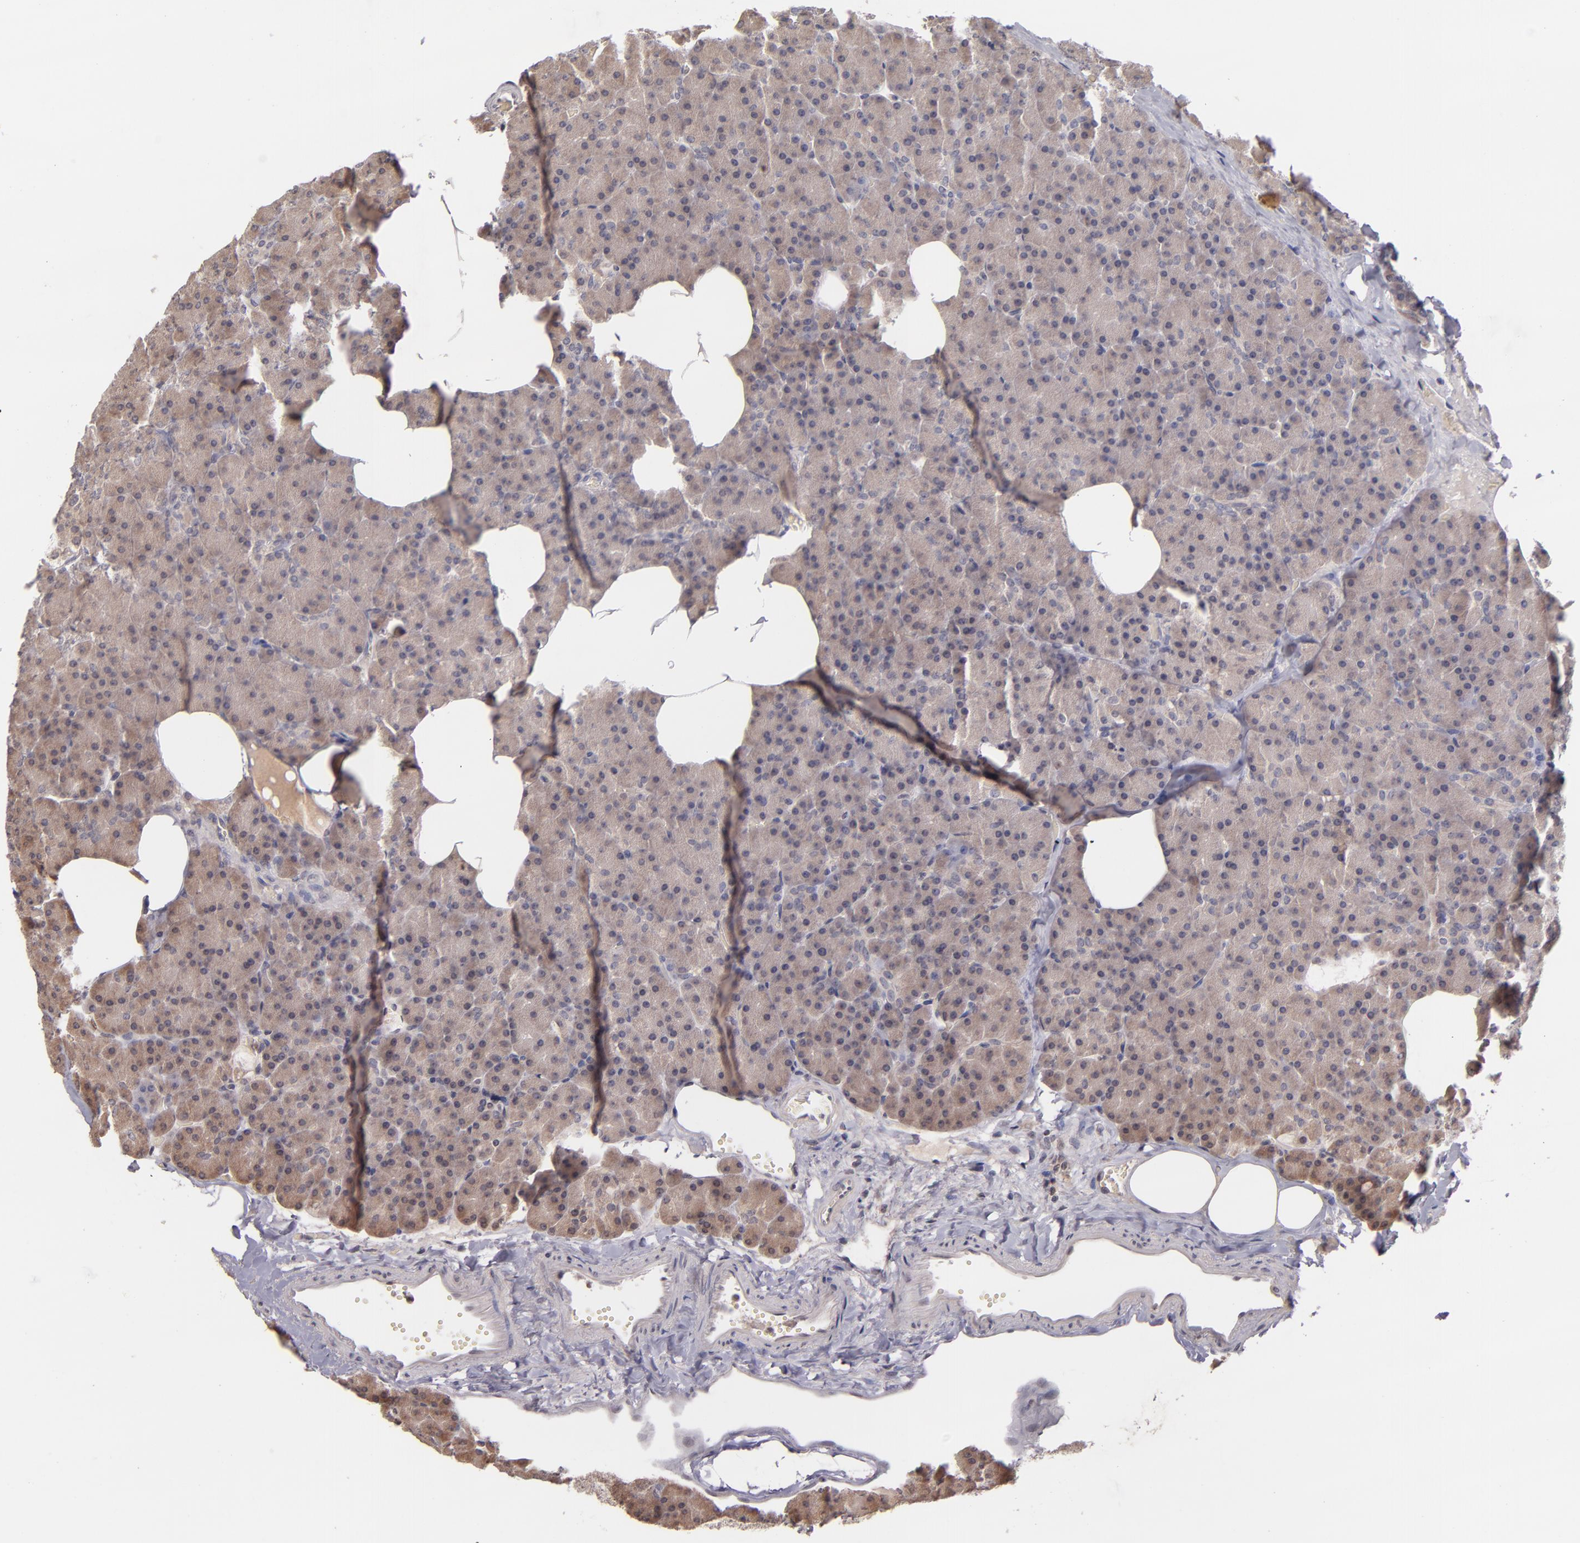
{"staining": {"intensity": "moderate", "quantity": ">75%", "location": "cytoplasmic/membranous"}, "tissue": "pancreas", "cell_type": "Exocrine glandular cells", "image_type": "normal", "snomed": [{"axis": "morphology", "description": "Normal tissue, NOS"}, {"axis": "topography", "description": "Pancreas"}], "caption": "An image showing moderate cytoplasmic/membranous expression in approximately >75% of exocrine glandular cells in normal pancreas, as visualized by brown immunohistochemical staining.", "gene": "TSC2", "patient": {"sex": "female", "age": 35}}